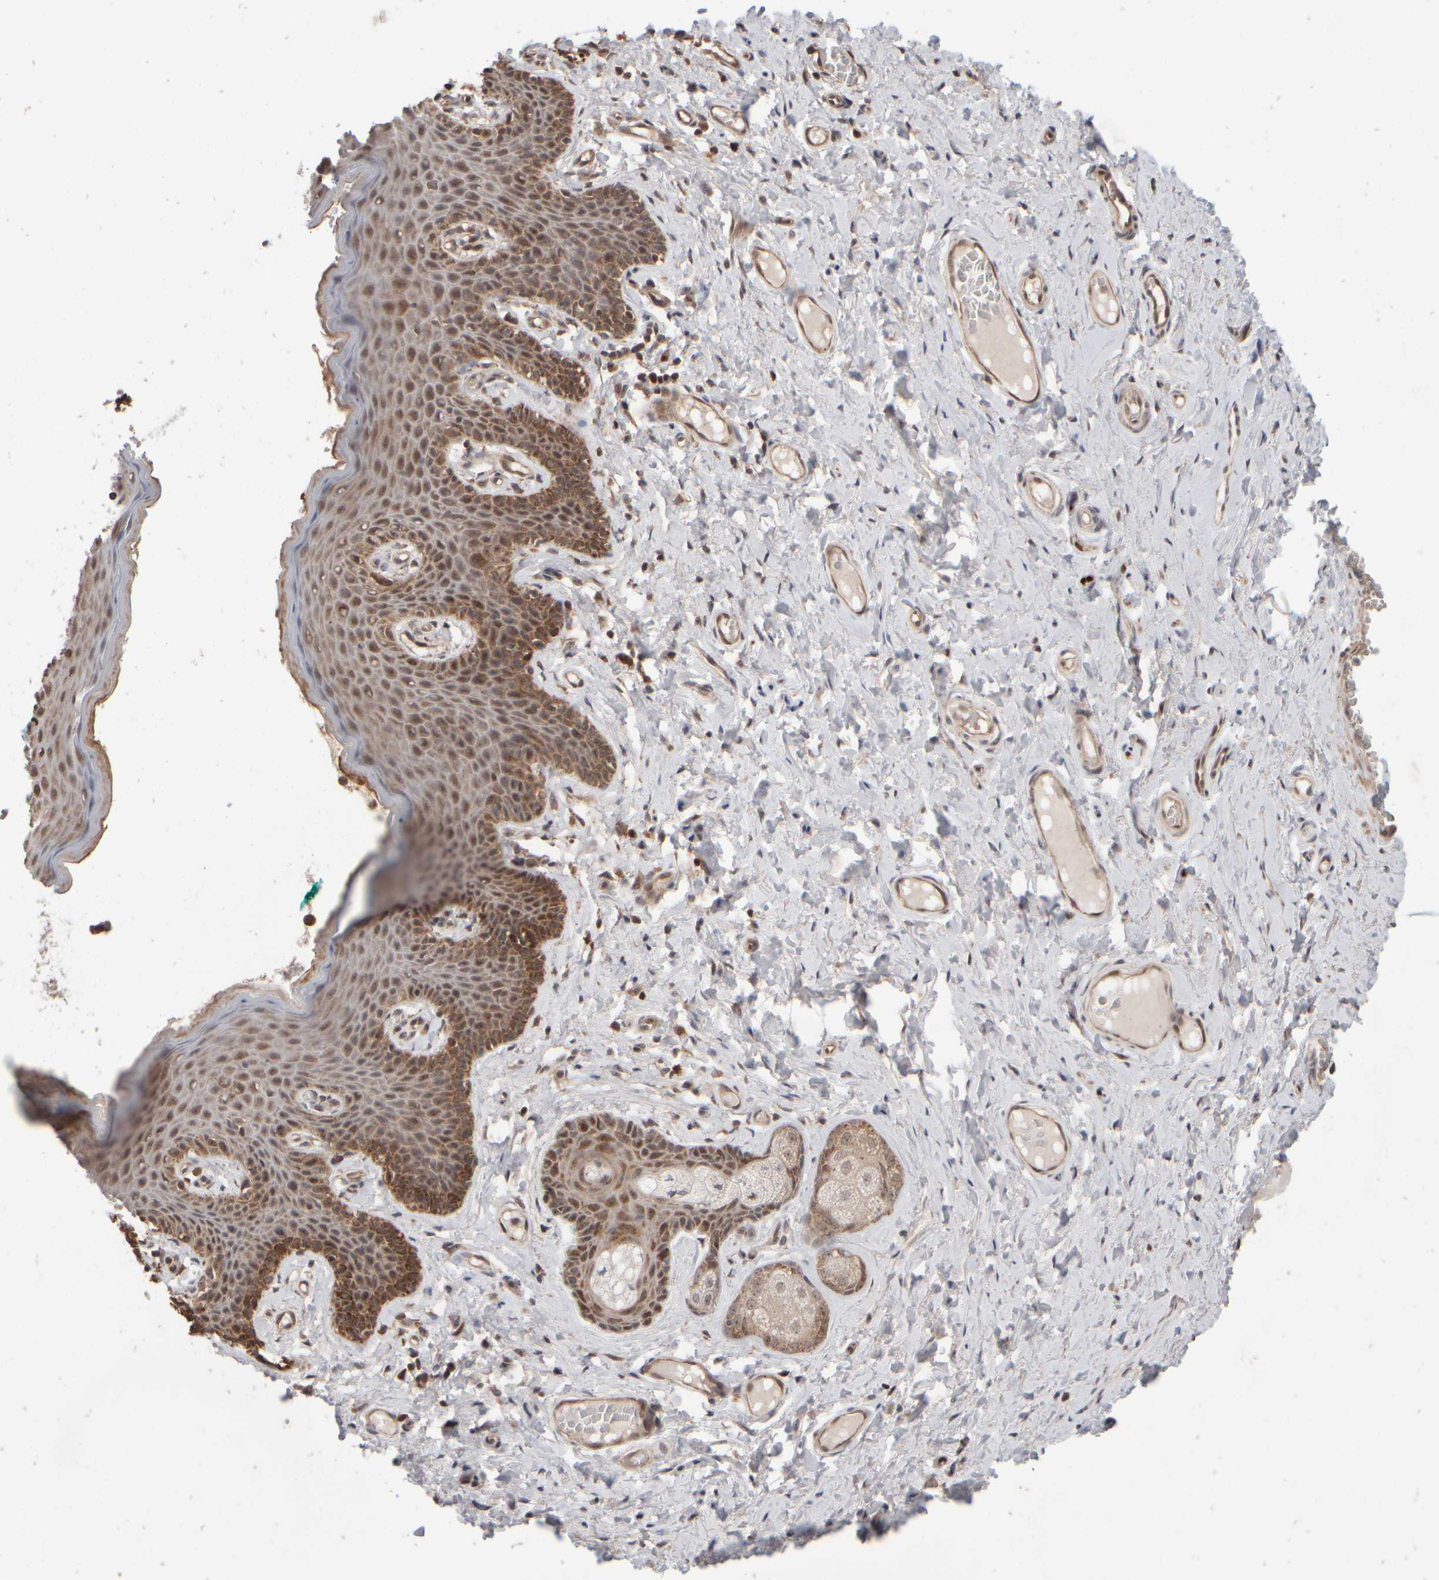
{"staining": {"intensity": "moderate", "quantity": ">75%", "location": "cytoplasmic/membranous,nuclear"}, "tissue": "skin", "cell_type": "Epidermal cells", "image_type": "normal", "snomed": [{"axis": "morphology", "description": "Normal tissue, NOS"}, {"axis": "topography", "description": "Vulva"}], "caption": "Immunohistochemical staining of normal human skin shows moderate cytoplasmic/membranous,nuclear protein expression in about >75% of epidermal cells.", "gene": "ABHD11", "patient": {"sex": "female", "age": 66}}